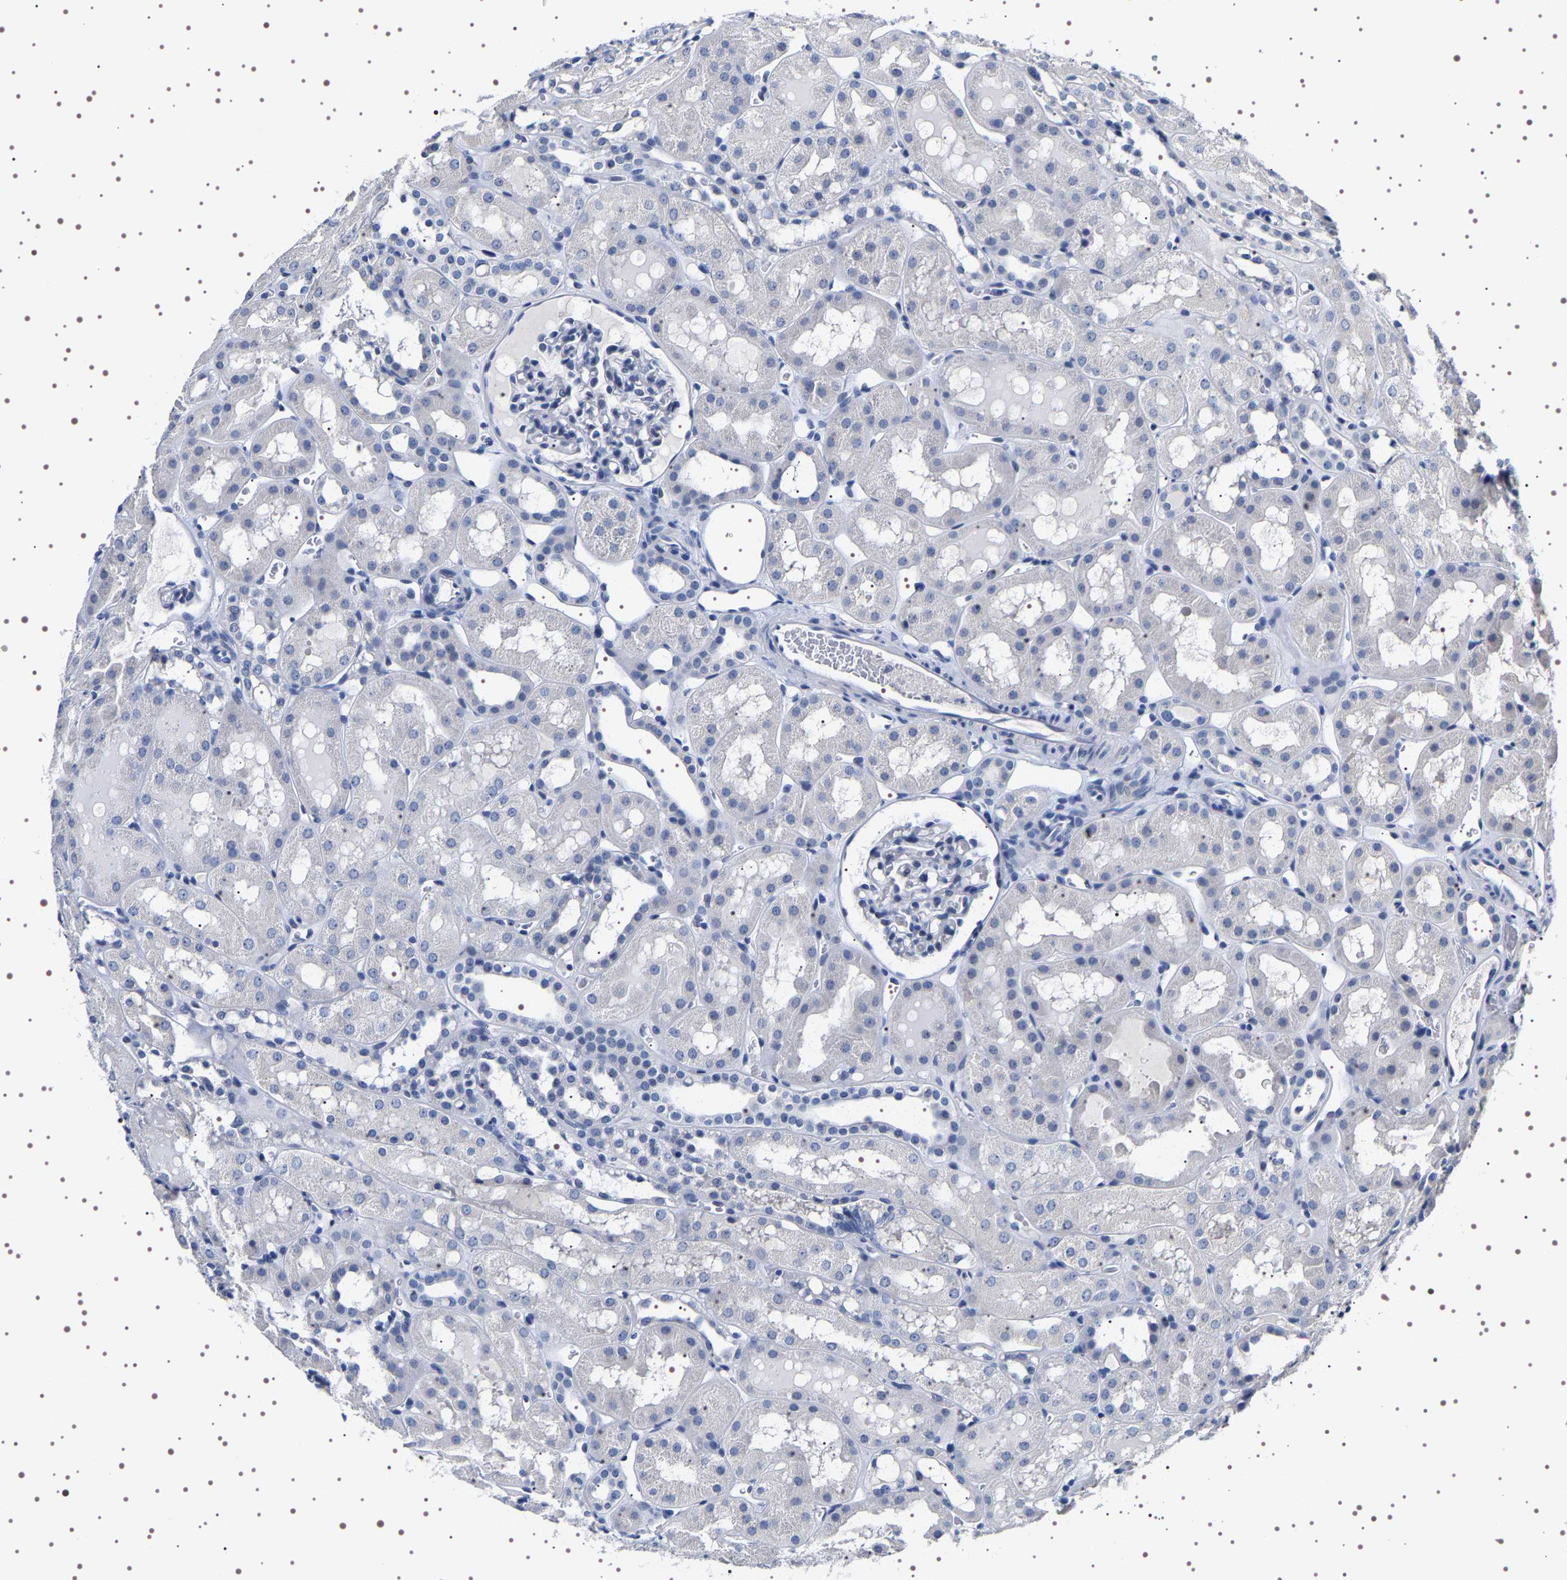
{"staining": {"intensity": "negative", "quantity": "none", "location": "none"}, "tissue": "kidney", "cell_type": "Cells in glomeruli", "image_type": "normal", "snomed": [{"axis": "morphology", "description": "Normal tissue, NOS"}, {"axis": "topography", "description": "Kidney"}, {"axis": "topography", "description": "Urinary bladder"}], "caption": "This is a image of immunohistochemistry (IHC) staining of normal kidney, which shows no expression in cells in glomeruli.", "gene": "UBQLN3", "patient": {"sex": "male", "age": 16}}